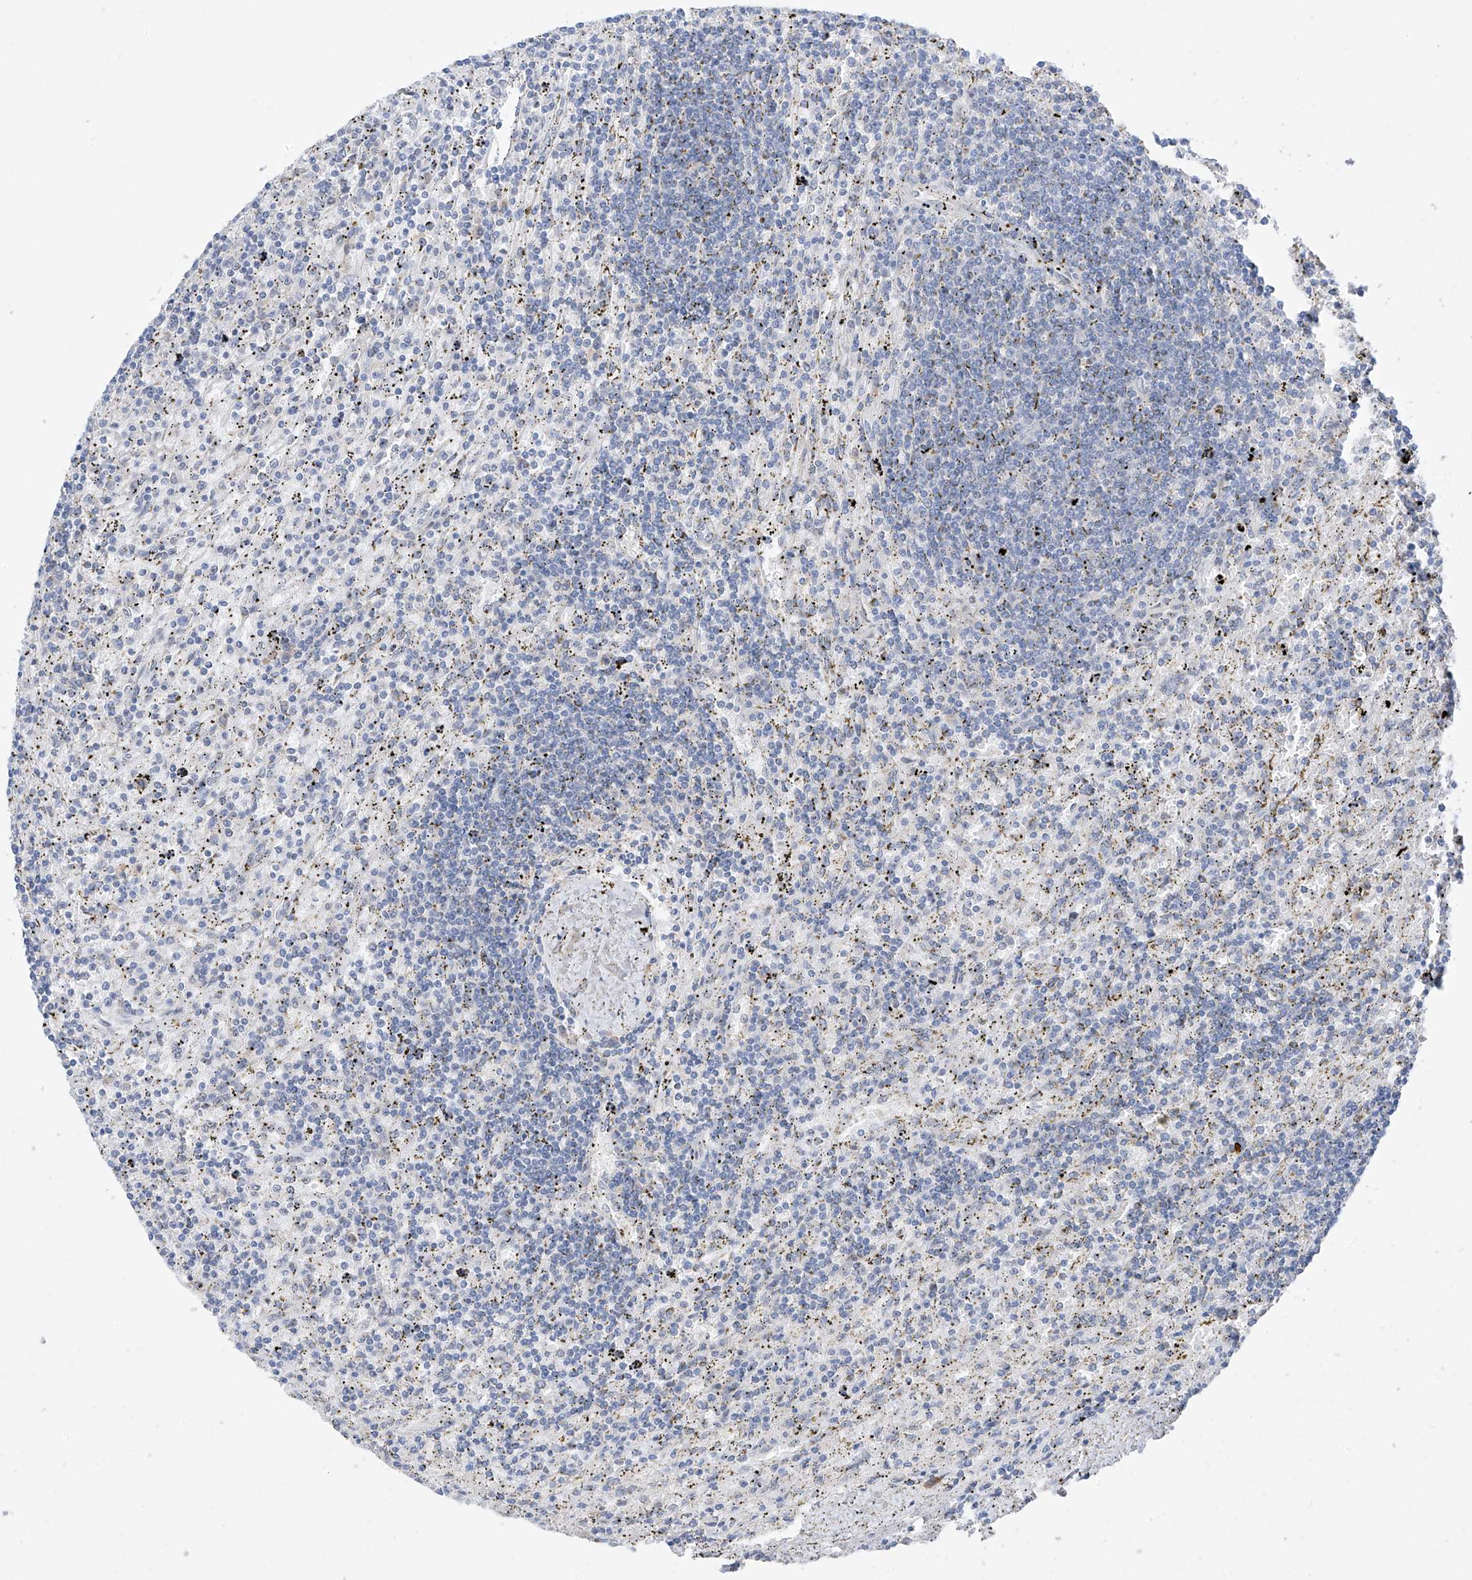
{"staining": {"intensity": "negative", "quantity": "none", "location": "none"}, "tissue": "lymphoma", "cell_type": "Tumor cells", "image_type": "cancer", "snomed": [{"axis": "morphology", "description": "Malignant lymphoma, non-Hodgkin's type, Low grade"}, {"axis": "topography", "description": "Spleen"}], "caption": "This is an IHC micrograph of lymphoma. There is no staining in tumor cells.", "gene": "RPL4", "patient": {"sex": "male", "age": 76}}